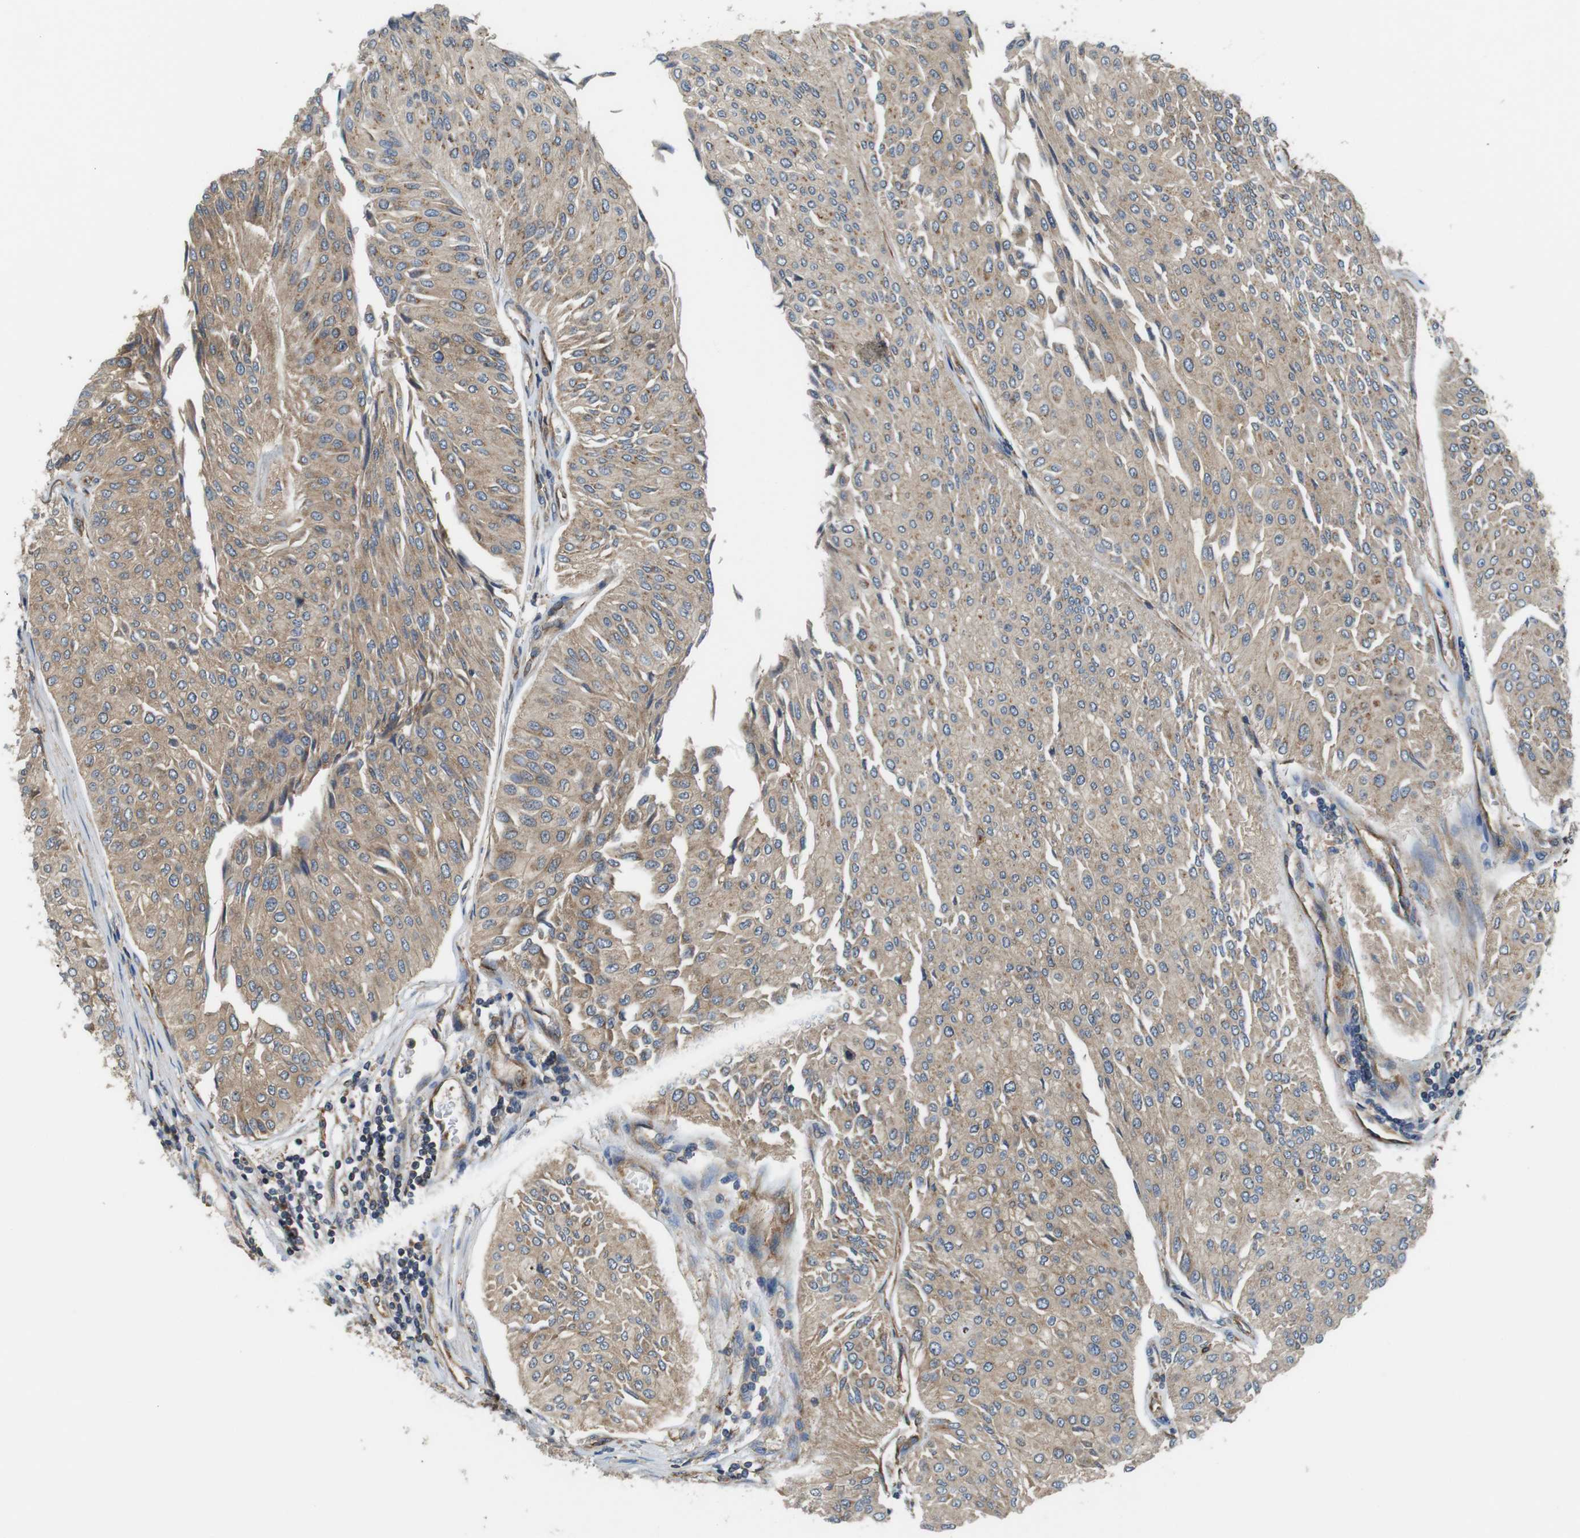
{"staining": {"intensity": "weak", "quantity": ">75%", "location": "cytoplasmic/membranous"}, "tissue": "urothelial cancer", "cell_type": "Tumor cells", "image_type": "cancer", "snomed": [{"axis": "morphology", "description": "Urothelial carcinoma, Low grade"}, {"axis": "topography", "description": "Urinary bladder"}], "caption": "A histopathology image of urothelial carcinoma (low-grade) stained for a protein reveals weak cytoplasmic/membranous brown staining in tumor cells.", "gene": "DCTN1", "patient": {"sex": "male", "age": 67}}